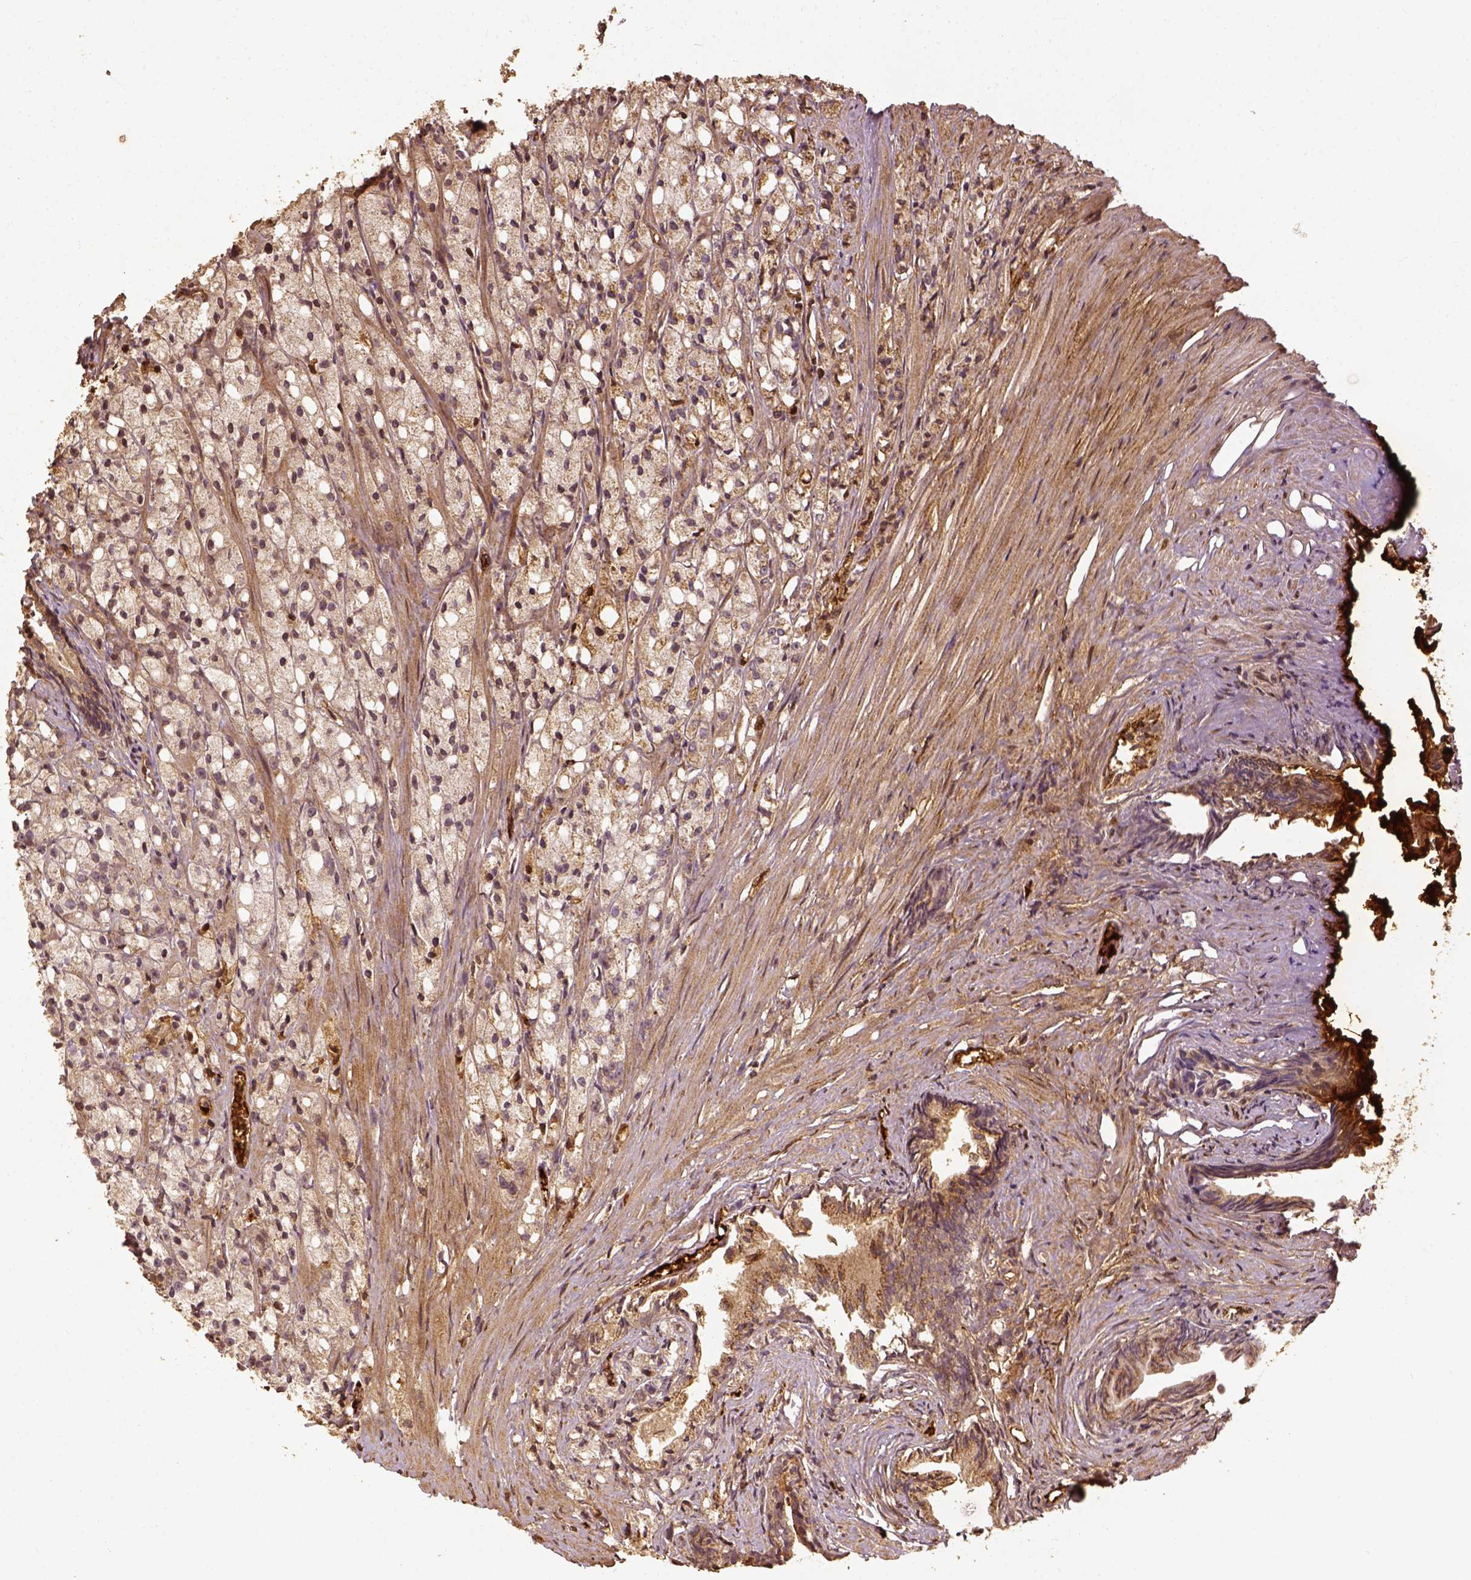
{"staining": {"intensity": "moderate", "quantity": "25%-75%", "location": "cytoplasmic/membranous"}, "tissue": "prostate cancer", "cell_type": "Tumor cells", "image_type": "cancer", "snomed": [{"axis": "morphology", "description": "Adenocarcinoma, High grade"}, {"axis": "topography", "description": "Prostate"}], "caption": "Tumor cells demonstrate medium levels of moderate cytoplasmic/membranous positivity in approximately 25%-75% of cells in adenocarcinoma (high-grade) (prostate).", "gene": "VEGFA", "patient": {"sex": "male", "age": 75}}